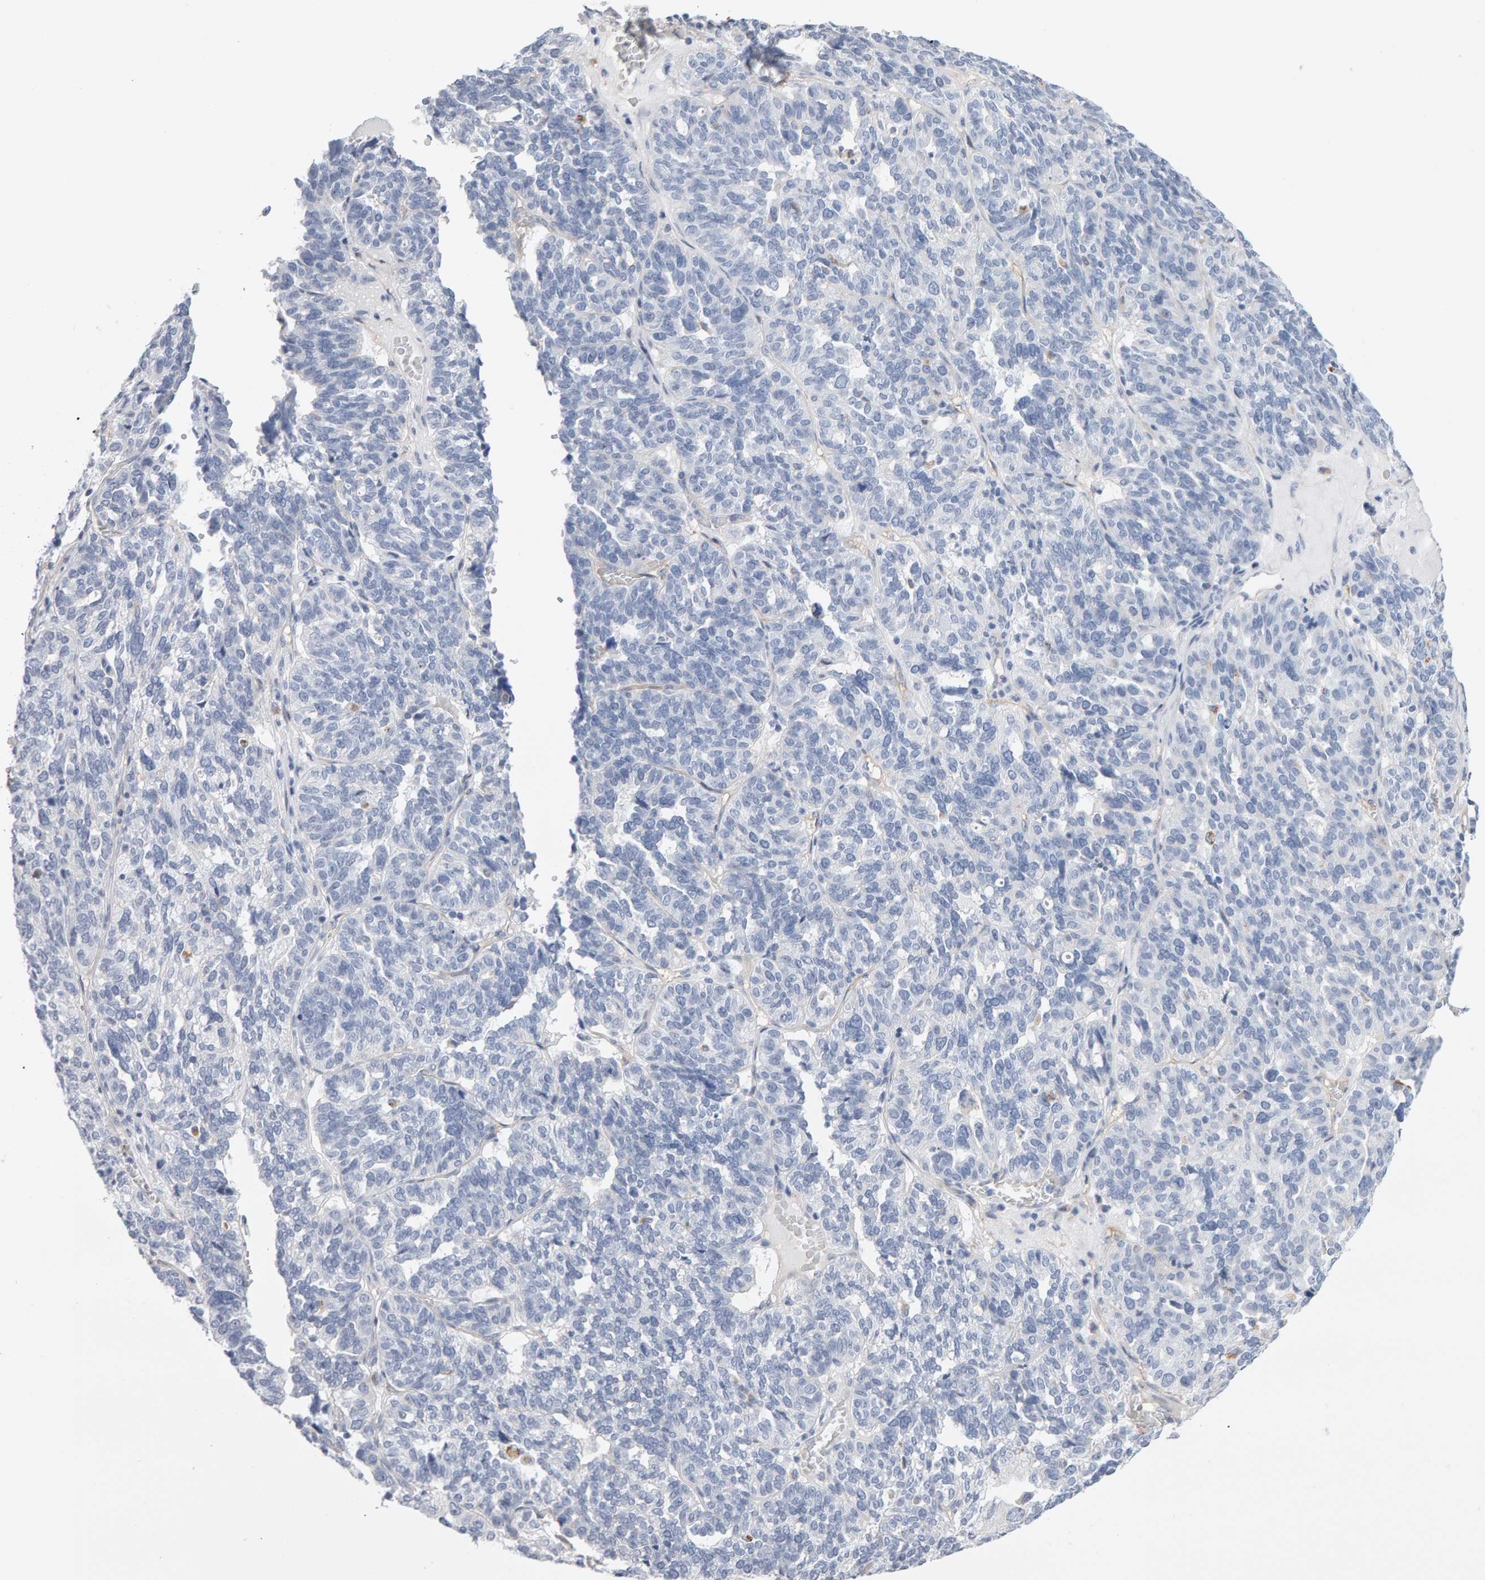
{"staining": {"intensity": "negative", "quantity": "none", "location": "none"}, "tissue": "ovarian cancer", "cell_type": "Tumor cells", "image_type": "cancer", "snomed": [{"axis": "morphology", "description": "Cystadenocarcinoma, serous, NOS"}, {"axis": "topography", "description": "Ovary"}], "caption": "Image shows no protein staining in tumor cells of ovarian cancer (serous cystadenocarcinoma) tissue.", "gene": "METRNL", "patient": {"sex": "female", "age": 59}}